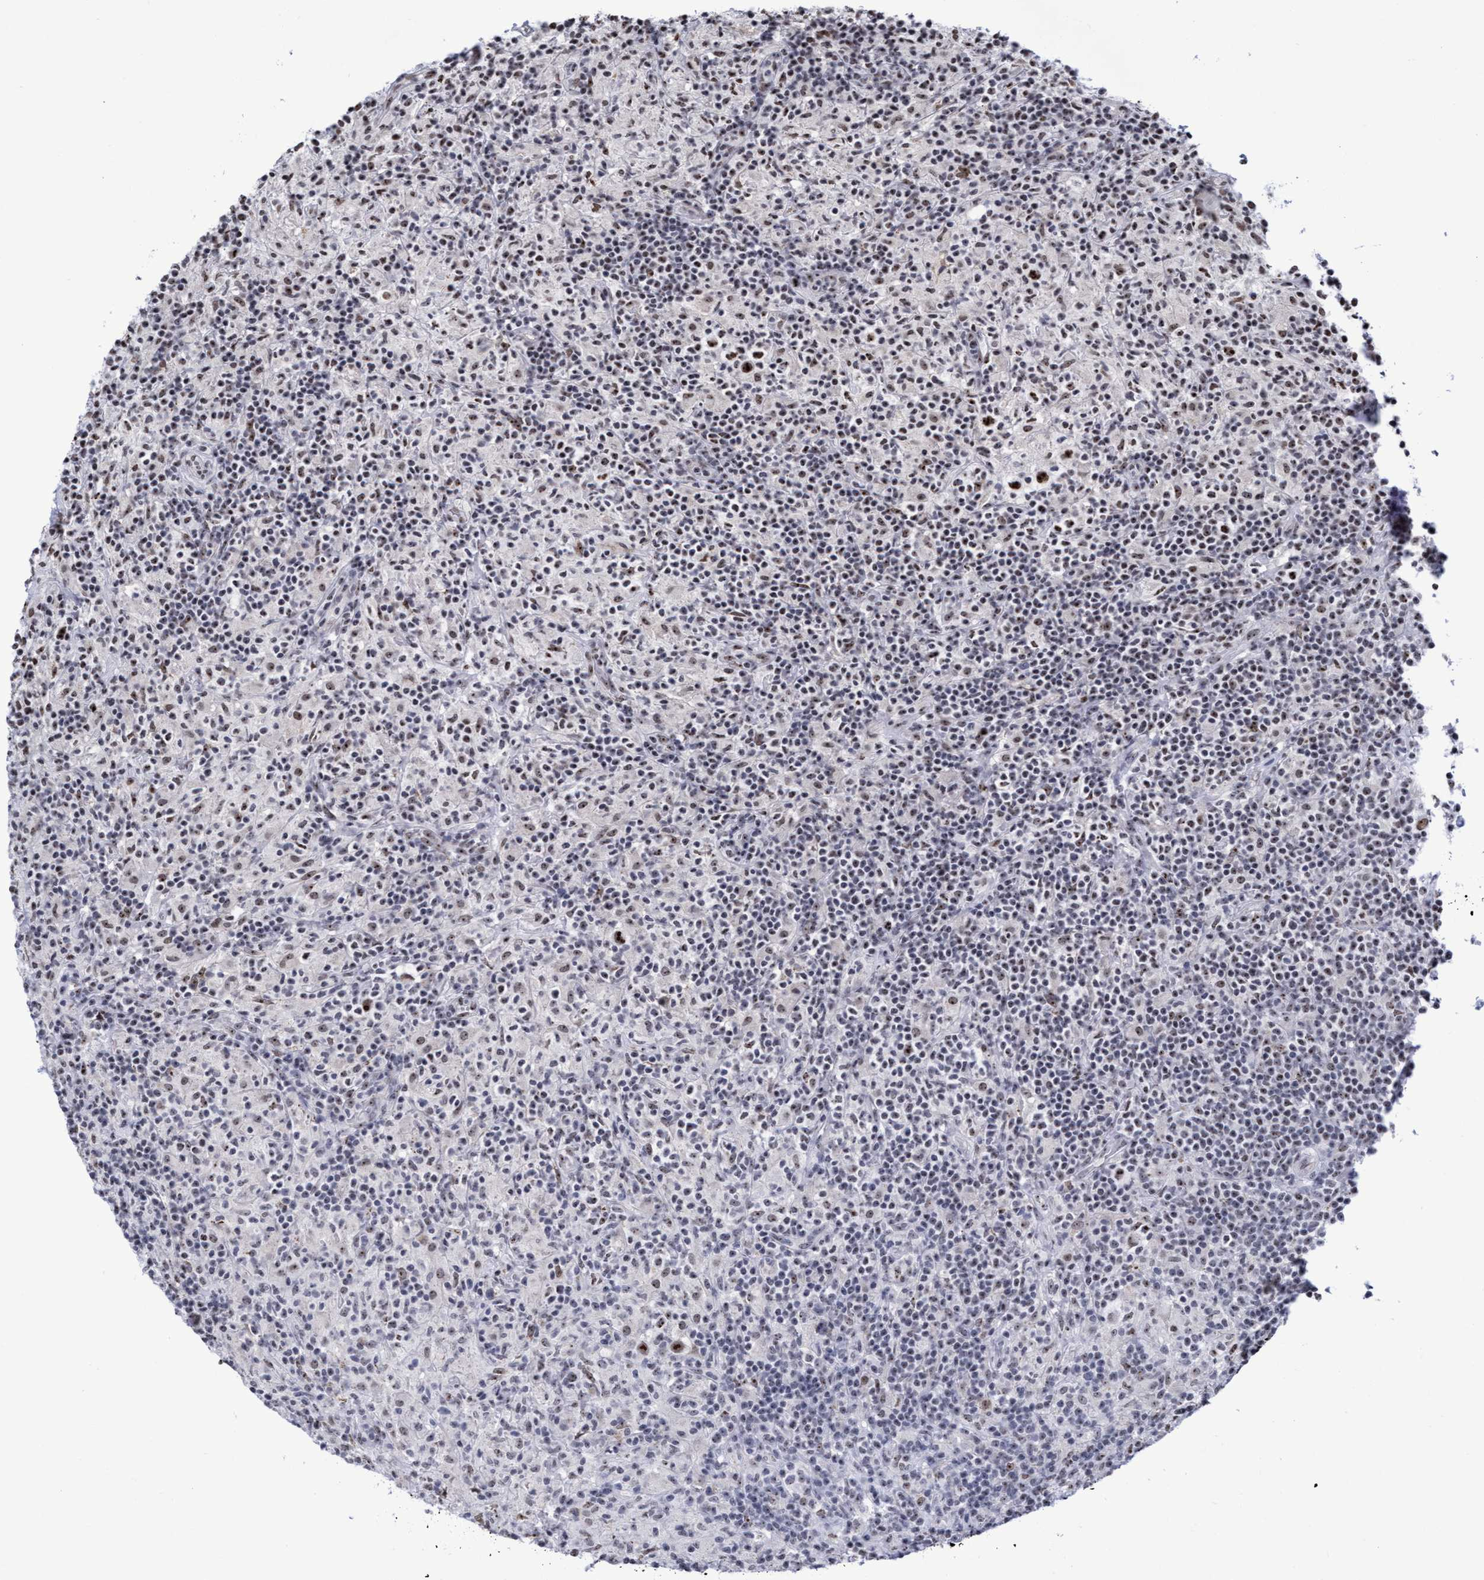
{"staining": {"intensity": "strong", "quantity": ">75%", "location": "nuclear"}, "tissue": "lymphoma", "cell_type": "Tumor cells", "image_type": "cancer", "snomed": [{"axis": "morphology", "description": "Hodgkin's disease, NOS"}, {"axis": "topography", "description": "Lymph node"}], "caption": "Hodgkin's disease was stained to show a protein in brown. There is high levels of strong nuclear positivity in approximately >75% of tumor cells.", "gene": "EFCAB10", "patient": {"sex": "male", "age": 70}}